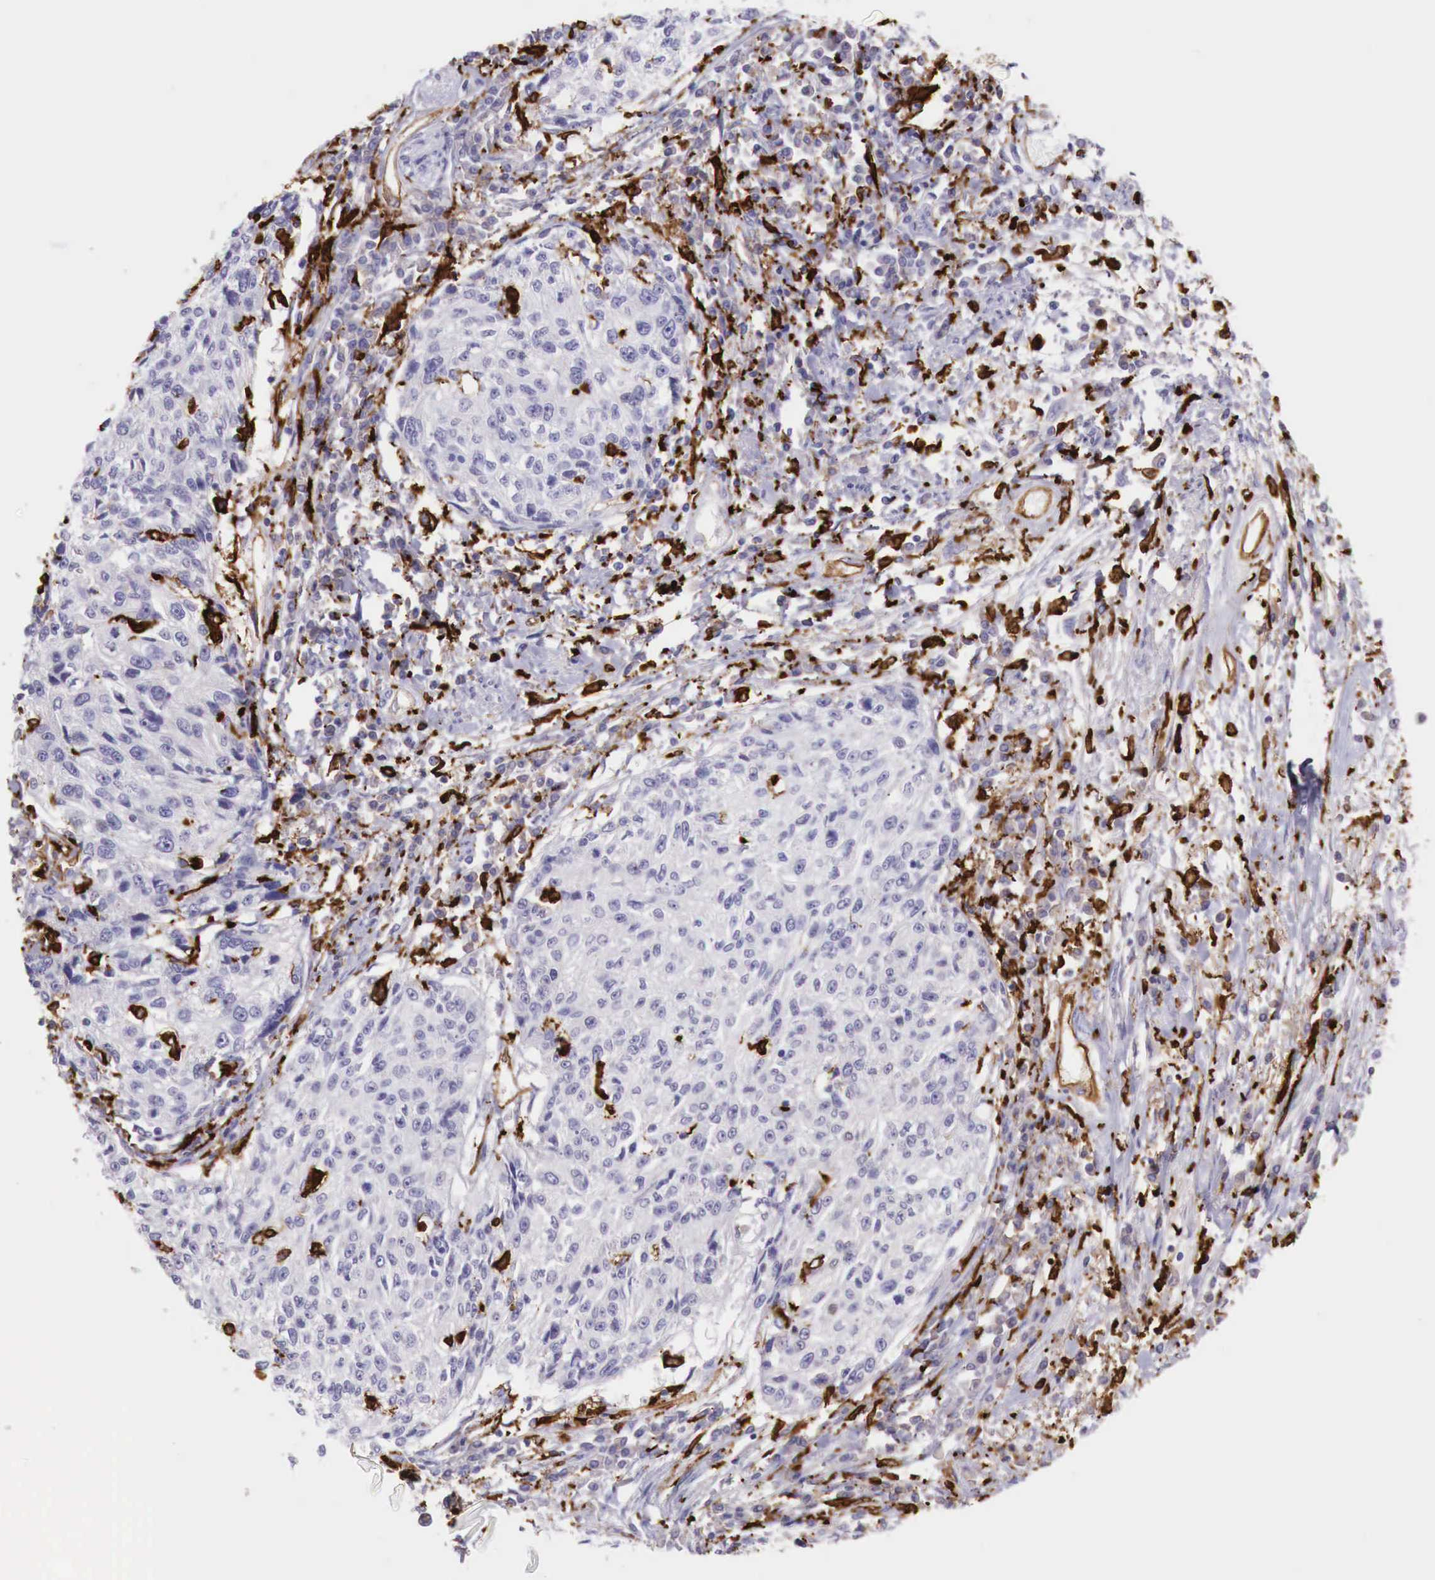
{"staining": {"intensity": "negative", "quantity": "none", "location": "none"}, "tissue": "cervical cancer", "cell_type": "Tumor cells", "image_type": "cancer", "snomed": [{"axis": "morphology", "description": "Squamous cell carcinoma, NOS"}, {"axis": "topography", "description": "Cervix"}], "caption": "Immunohistochemistry histopathology image of human squamous cell carcinoma (cervical) stained for a protein (brown), which shows no staining in tumor cells.", "gene": "MSR1", "patient": {"sex": "female", "age": 57}}